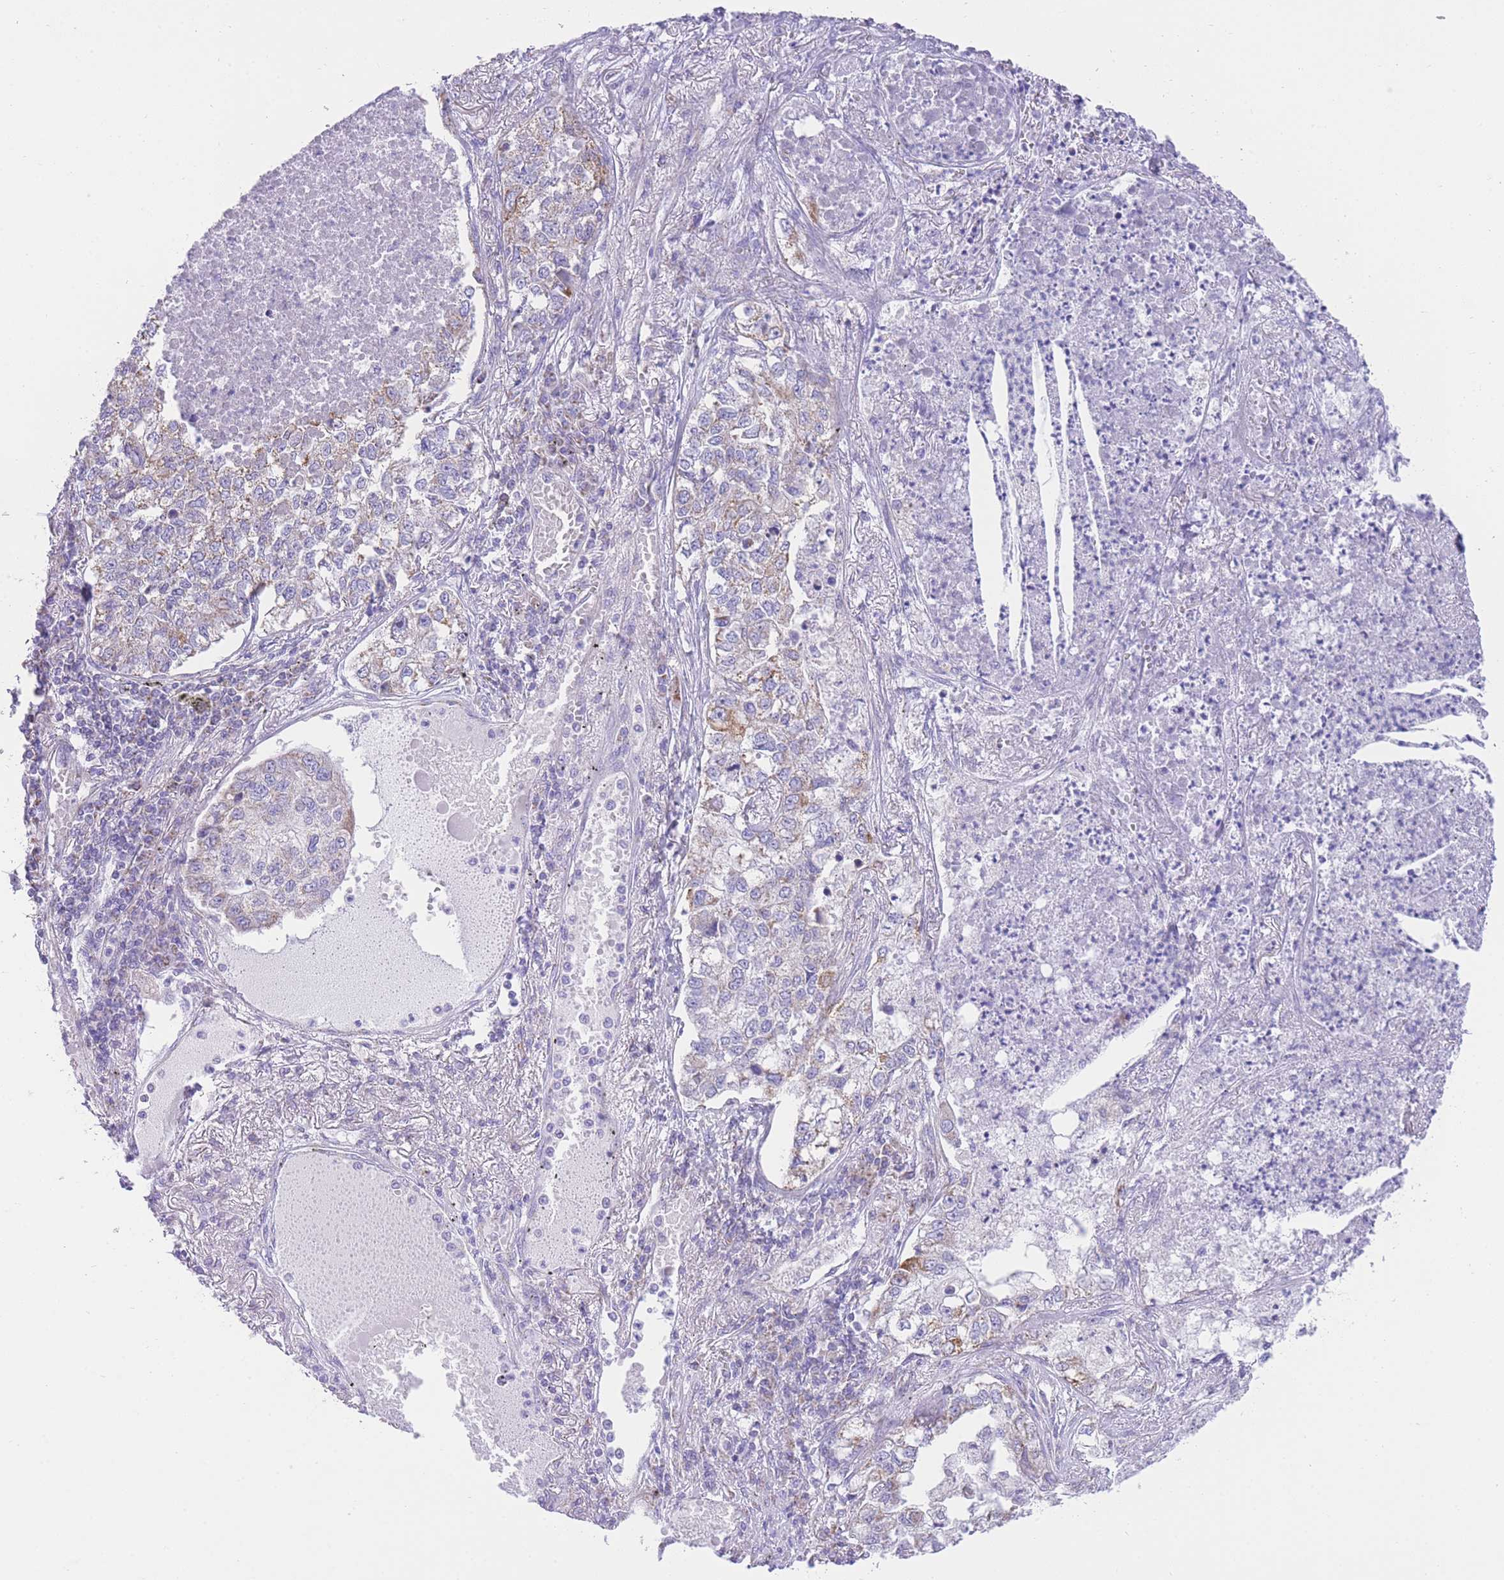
{"staining": {"intensity": "weak", "quantity": "25%-75%", "location": "cytoplasmic/membranous"}, "tissue": "lung cancer", "cell_type": "Tumor cells", "image_type": "cancer", "snomed": [{"axis": "morphology", "description": "Adenocarcinoma, NOS"}, {"axis": "topography", "description": "Lung"}], "caption": "This is an image of immunohistochemistry staining of adenocarcinoma (lung), which shows weak expression in the cytoplasmic/membranous of tumor cells.", "gene": "ACSM4", "patient": {"sex": "male", "age": 49}}